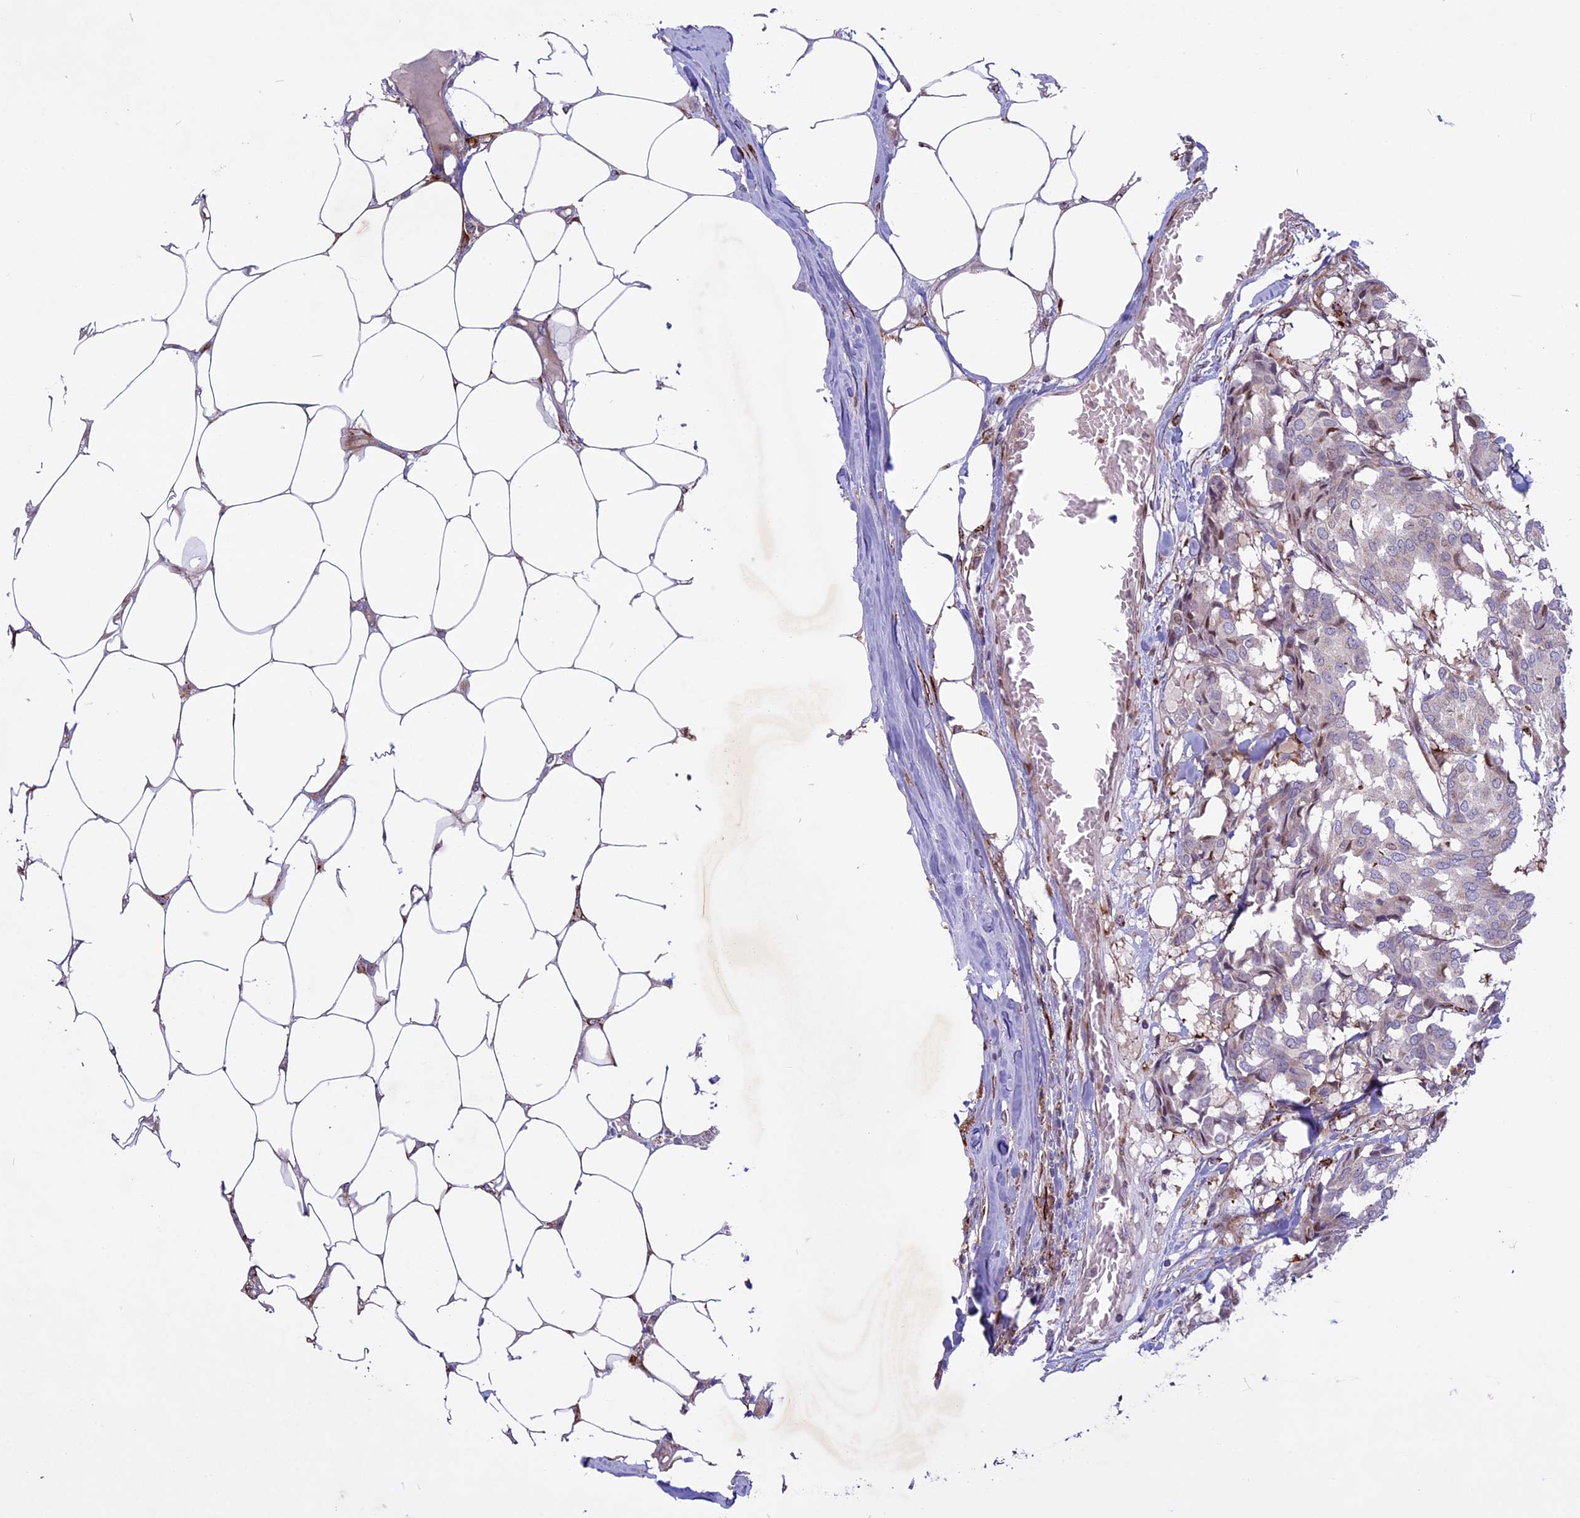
{"staining": {"intensity": "negative", "quantity": "none", "location": "none"}, "tissue": "breast cancer", "cell_type": "Tumor cells", "image_type": "cancer", "snomed": [{"axis": "morphology", "description": "Duct carcinoma"}, {"axis": "topography", "description": "Breast"}], "caption": "The image displays no staining of tumor cells in breast cancer (intraductal carcinoma).", "gene": "MIEF2", "patient": {"sex": "female", "age": 75}}